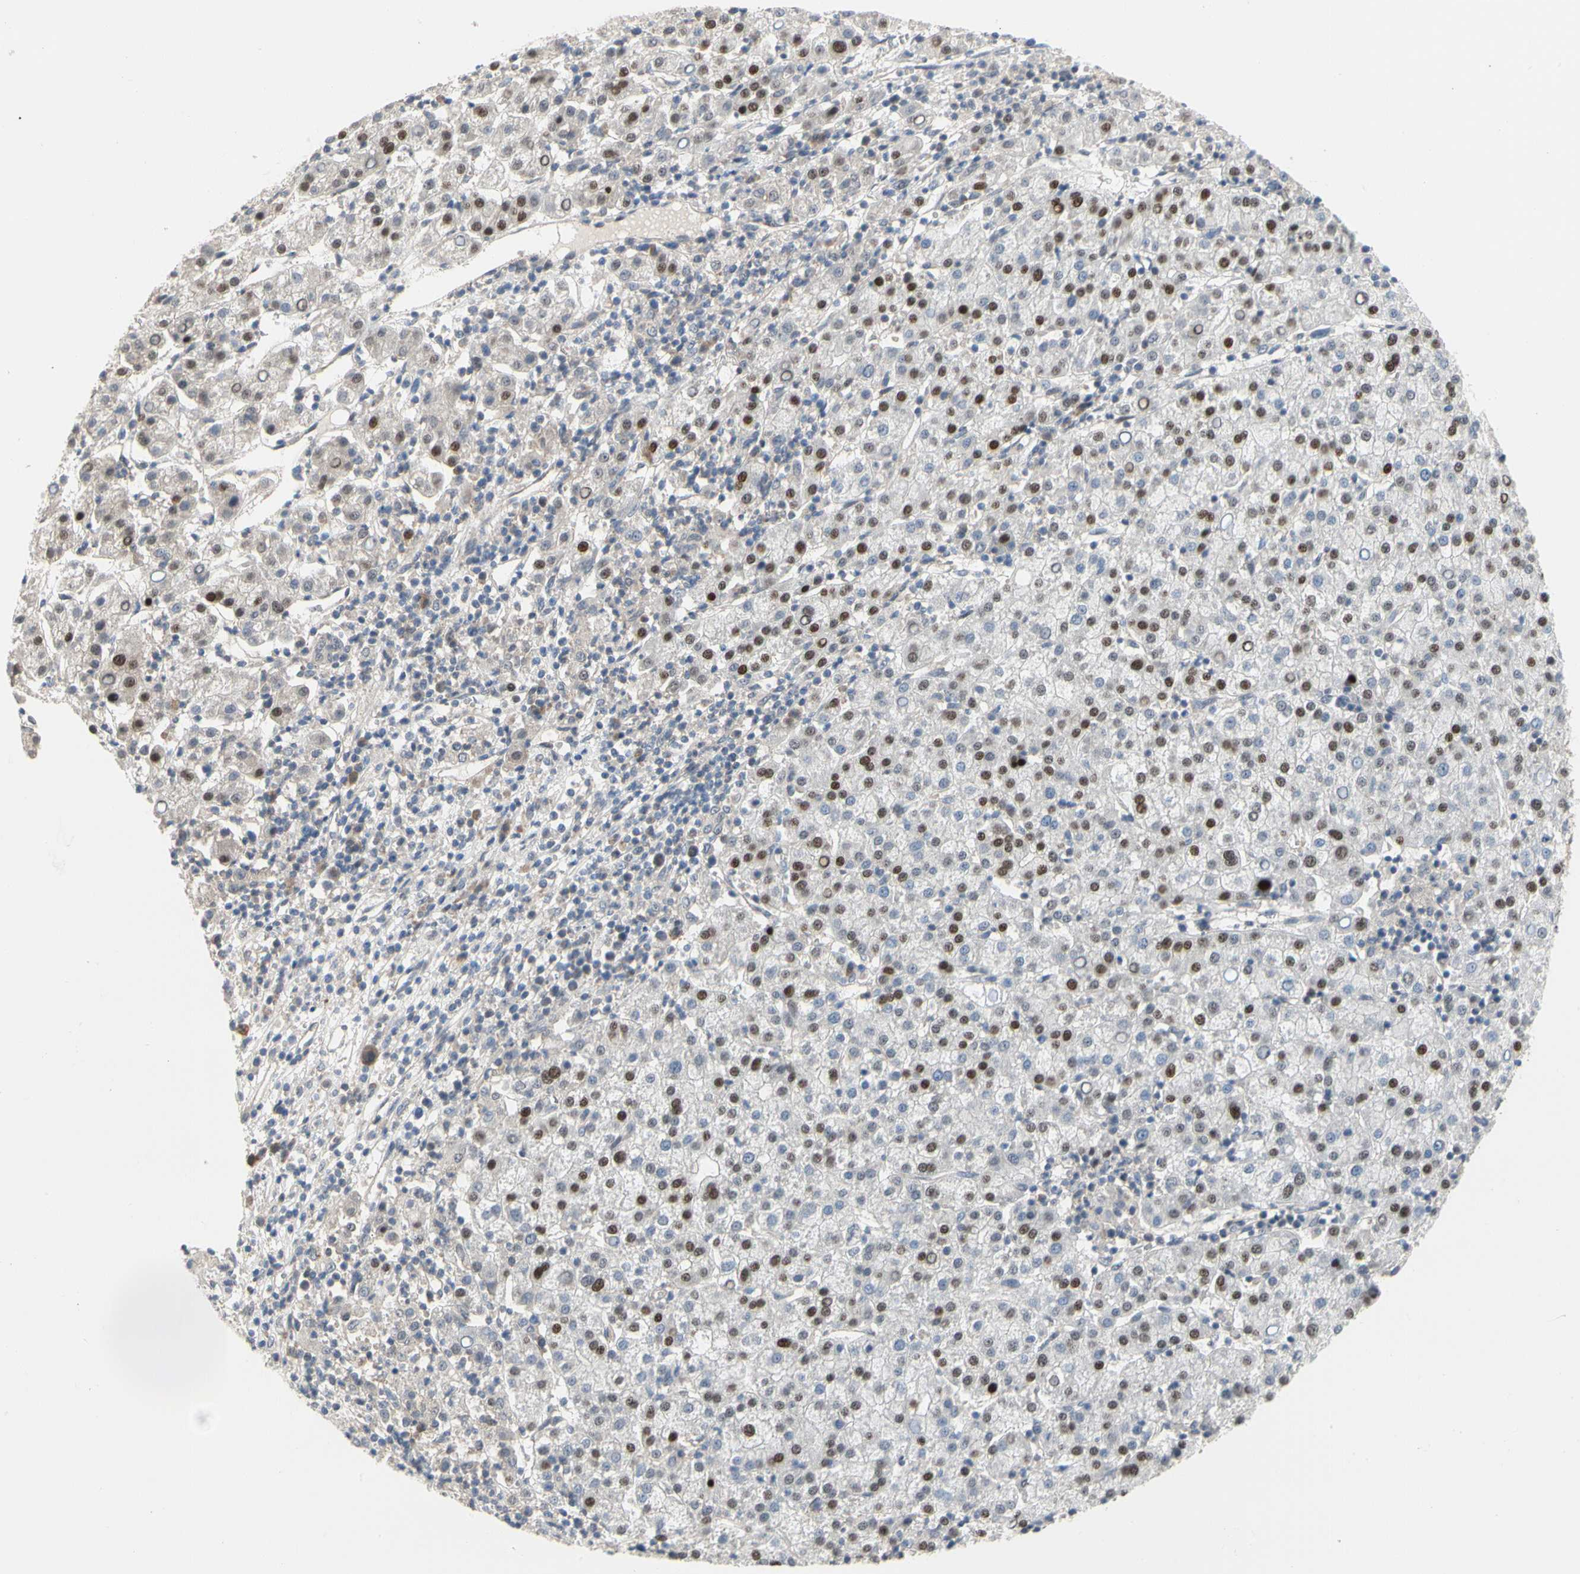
{"staining": {"intensity": "weak", "quantity": "25%-75%", "location": "cytoplasmic/membranous"}, "tissue": "liver cancer", "cell_type": "Tumor cells", "image_type": "cancer", "snomed": [{"axis": "morphology", "description": "Carcinoma, Hepatocellular, NOS"}, {"axis": "topography", "description": "Liver"}], "caption": "About 25%-75% of tumor cells in human hepatocellular carcinoma (liver) demonstrate weak cytoplasmic/membranous protein expression as visualized by brown immunohistochemical staining.", "gene": "CDK5", "patient": {"sex": "female", "age": 58}}